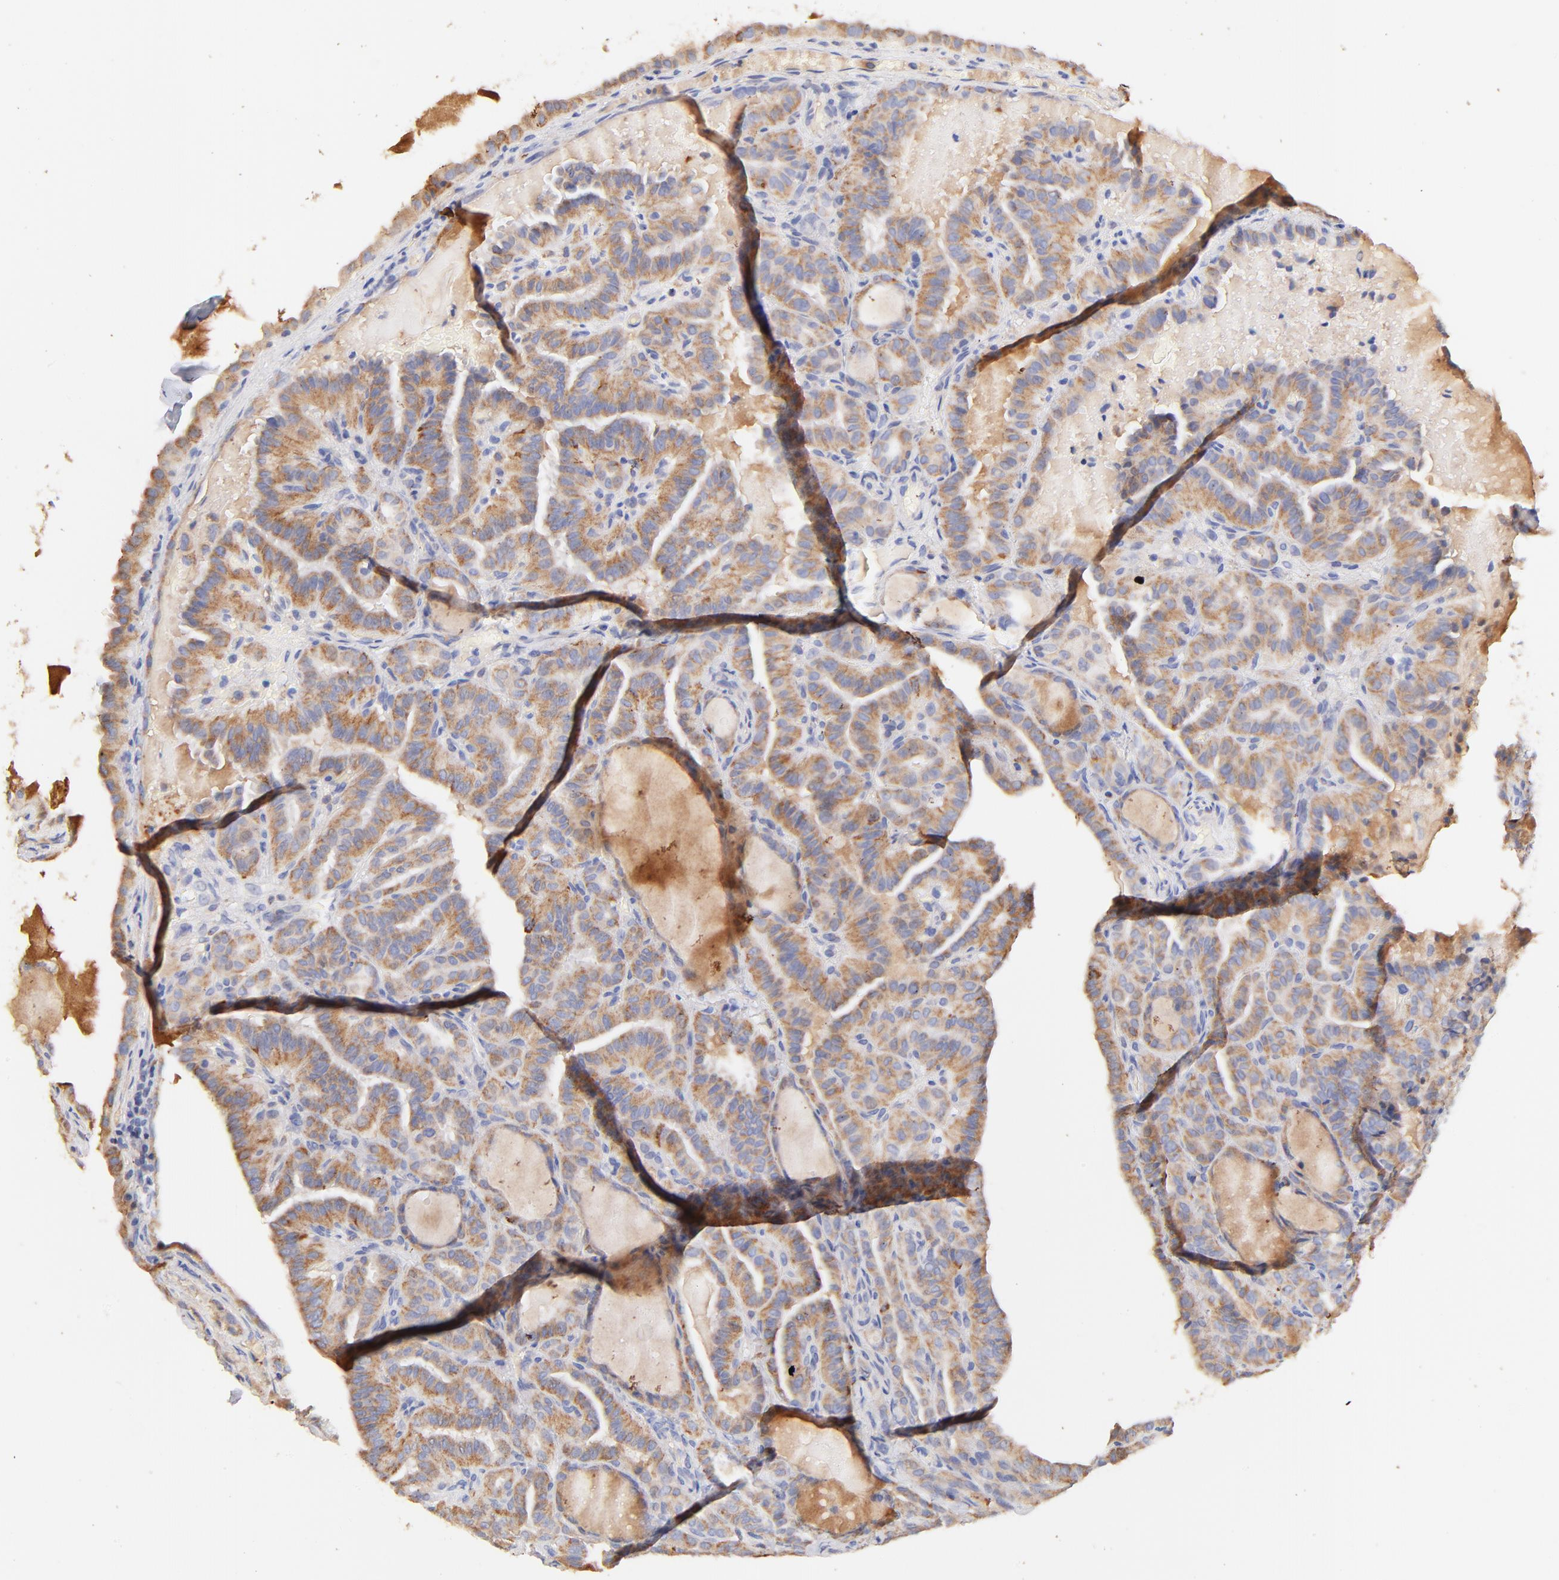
{"staining": {"intensity": "moderate", "quantity": ">75%", "location": "cytoplasmic/membranous"}, "tissue": "thyroid cancer", "cell_type": "Tumor cells", "image_type": "cancer", "snomed": [{"axis": "morphology", "description": "Papillary adenocarcinoma, NOS"}, {"axis": "topography", "description": "Thyroid gland"}], "caption": "Immunohistochemical staining of thyroid cancer (papillary adenocarcinoma) displays moderate cytoplasmic/membranous protein positivity in about >75% of tumor cells.", "gene": "IGLV7-43", "patient": {"sex": "male", "age": 77}}